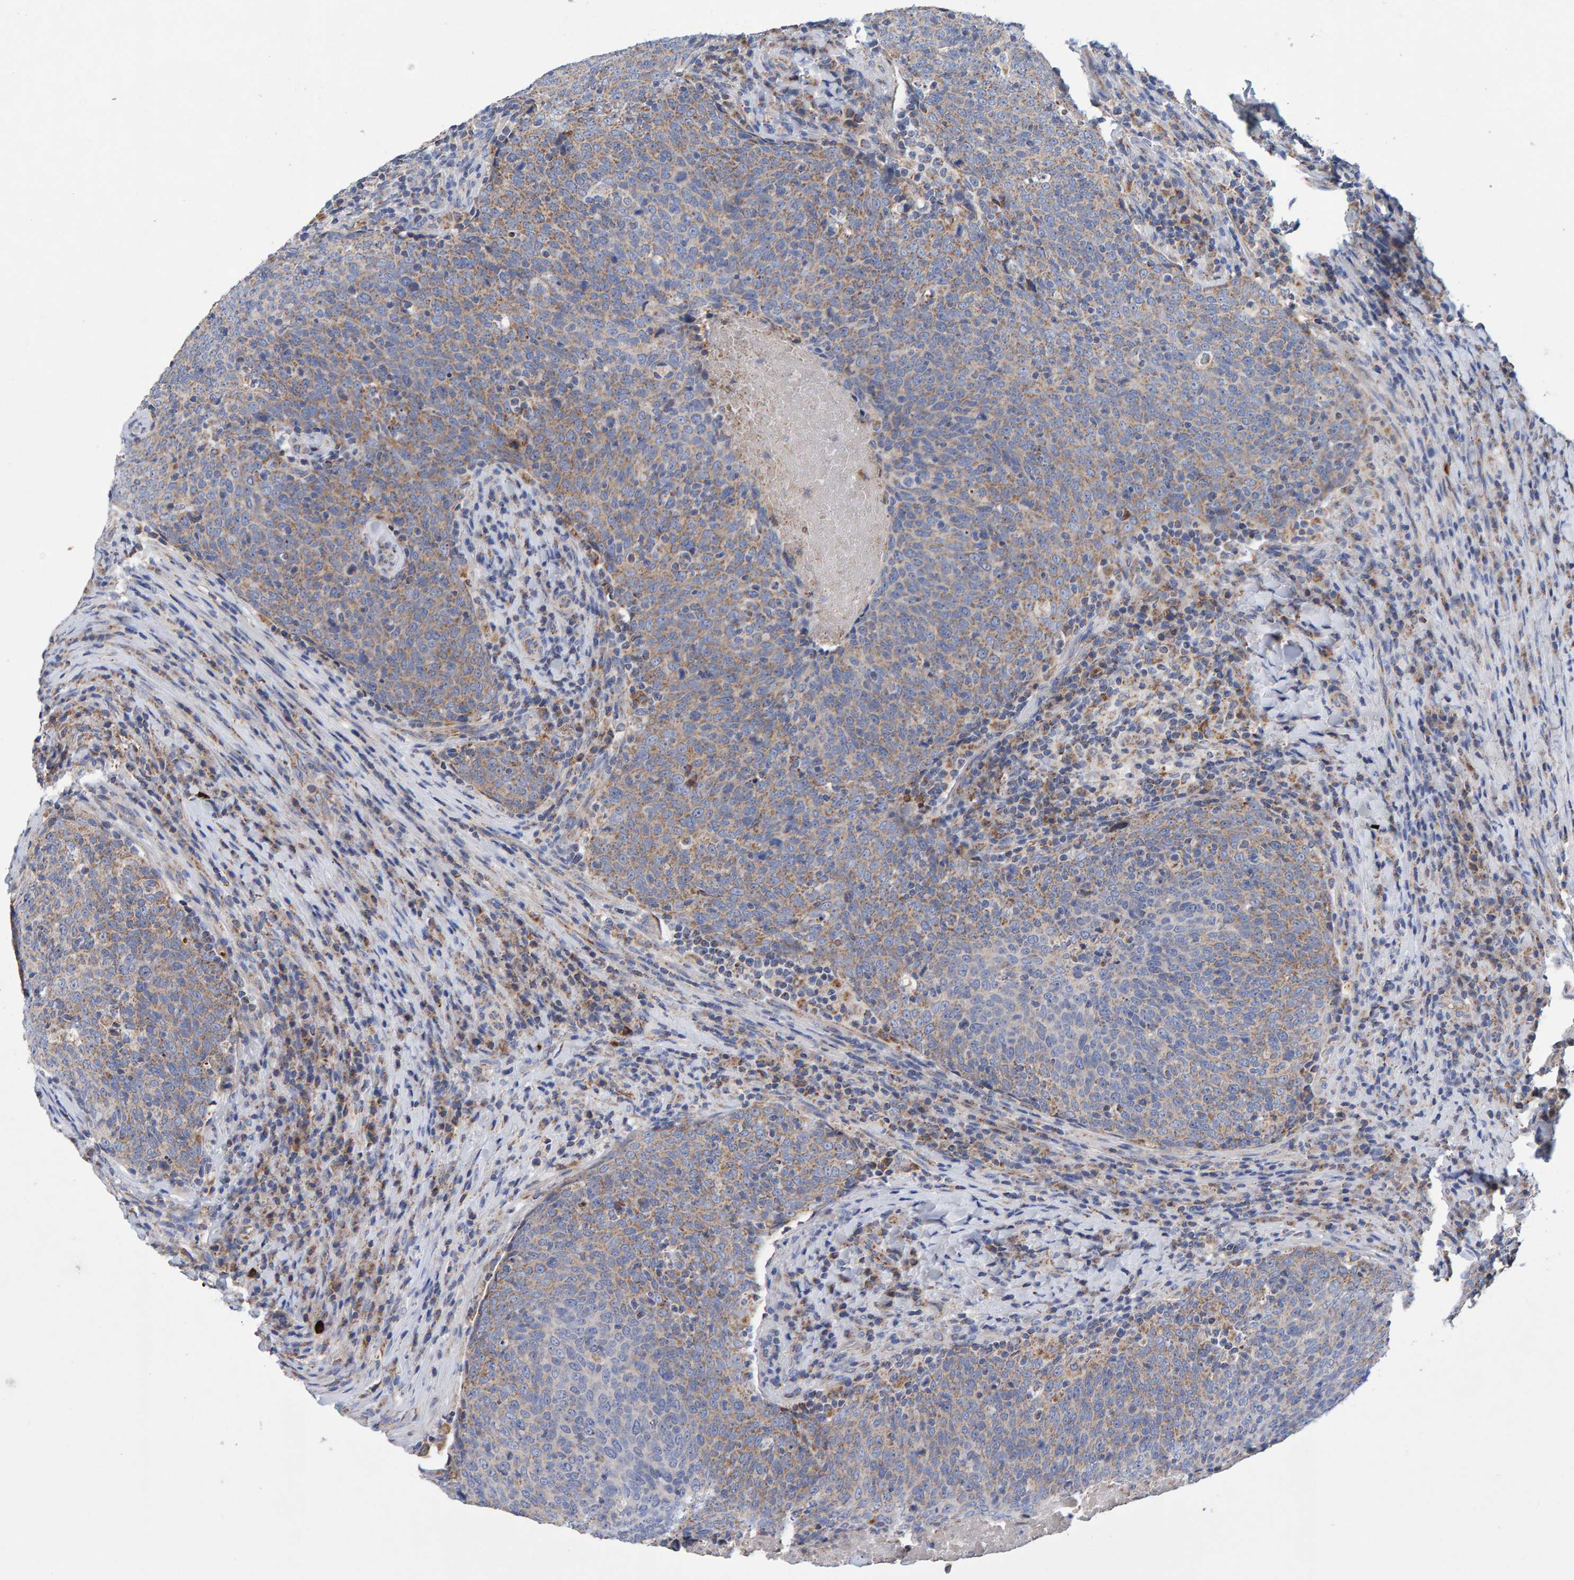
{"staining": {"intensity": "weak", "quantity": "25%-75%", "location": "cytoplasmic/membranous"}, "tissue": "head and neck cancer", "cell_type": "Tumor cells", "image_type": "cancer", "snomed": [{"axis": "morphology", "description": "Squamous cell carcinoma, NOS"}, {"axis": "morphology", "description": "Squamous cell carcinoma, metastatic, NOS"}, {"axis": "topography", "description": "Lymph node"}, {"axis": "topography", "description": "Head-Neck"}], "caption": "Weak cytoplasmic/membranous protein staining is appreciated in approximately 25%-75% of tumor cells in head and neck cancer.", "gene": "EFR3A", "patient": {"sex": "male", "age": 62}}